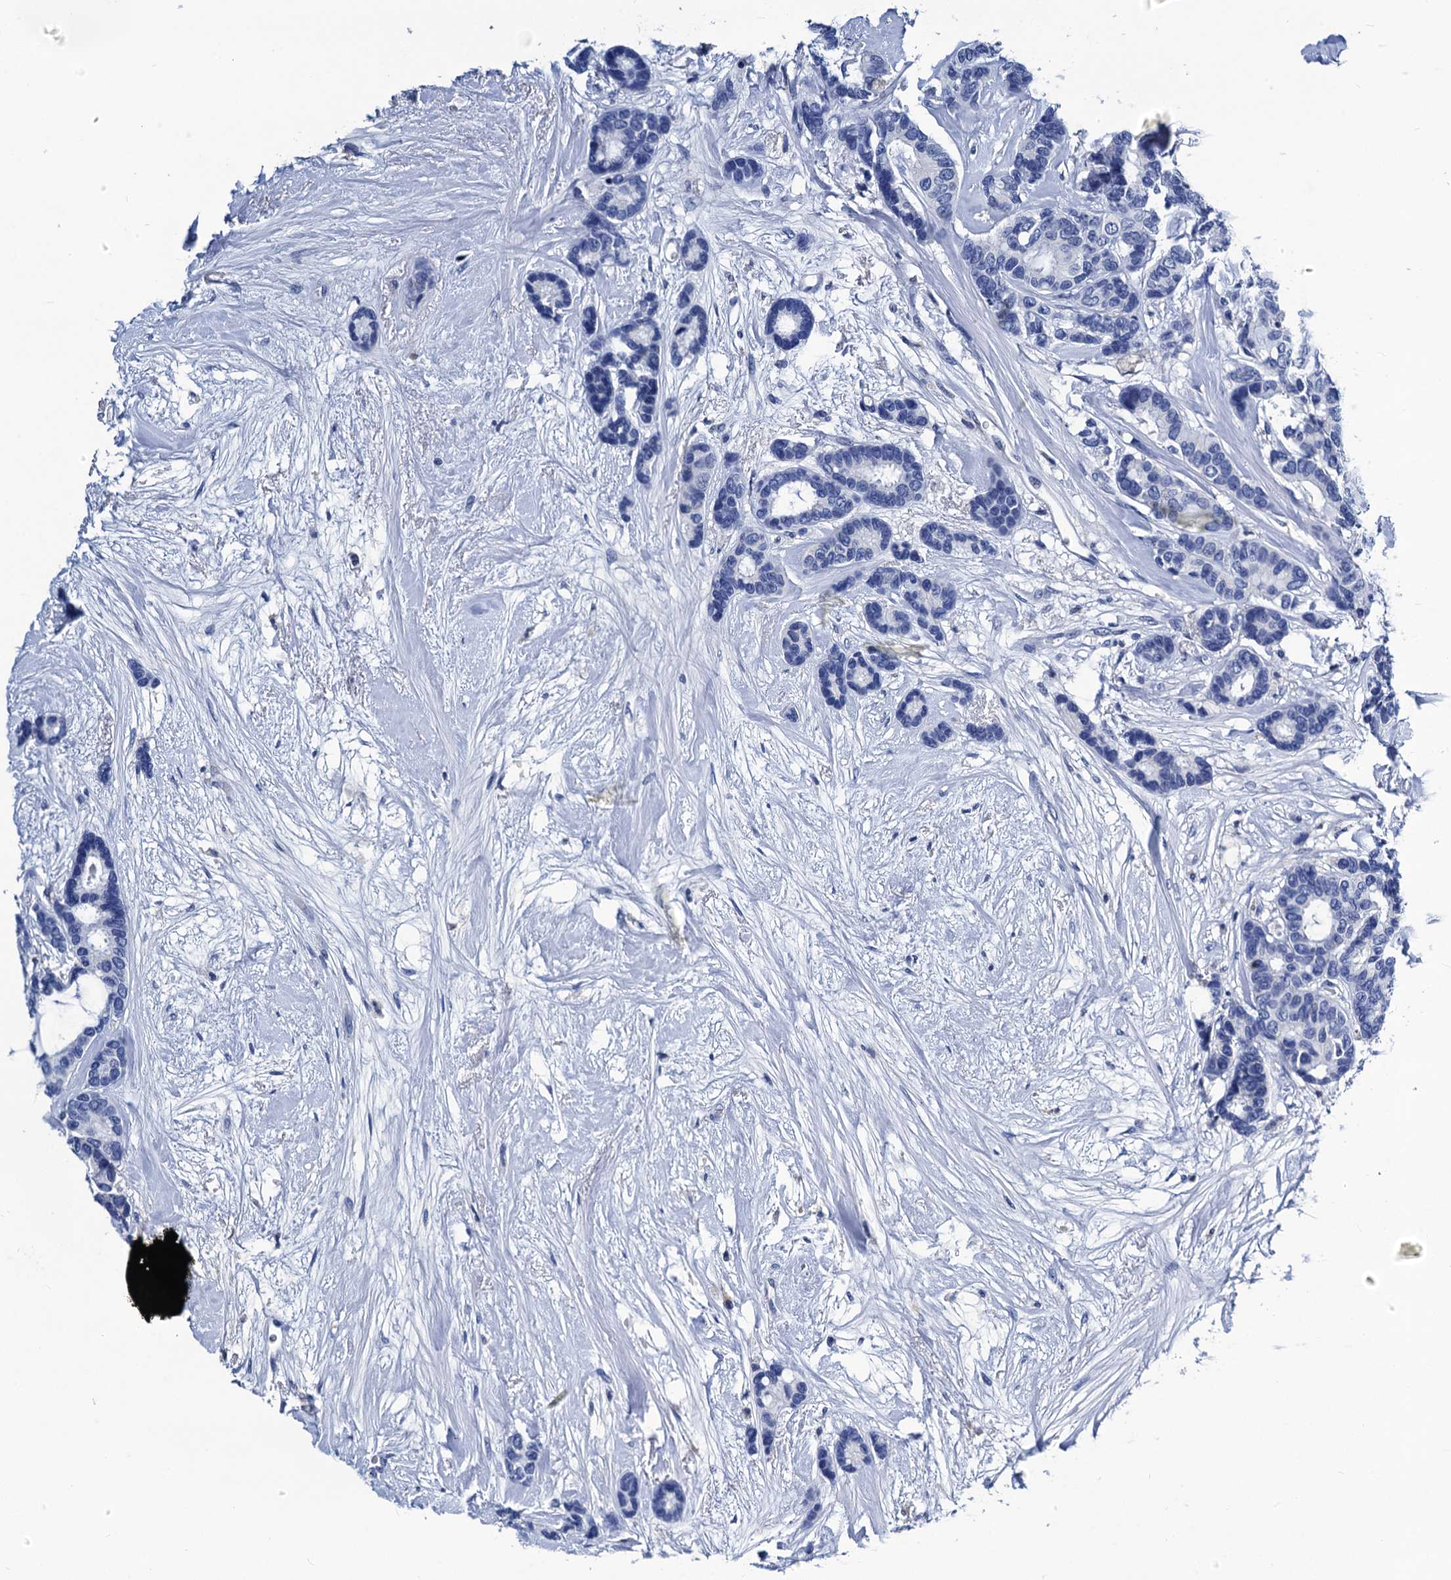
{"staining": {"intensity": "negative", "quantity": "none", "location": "none"}, "tissue": "breast cancer", "cell_type": "Tumor cells", "image_type": "cancer", "snomed": [{"axis": "morphology", "description": "Duct carcinoma"}, {"axis": "topography", "description": "Breast"}], "caption": "Photomicrograph shows no significant protein expression in tumor cells of breast cancer.", "gene": "LRRC30", "patient": {"sex": "female", "age": 87}}